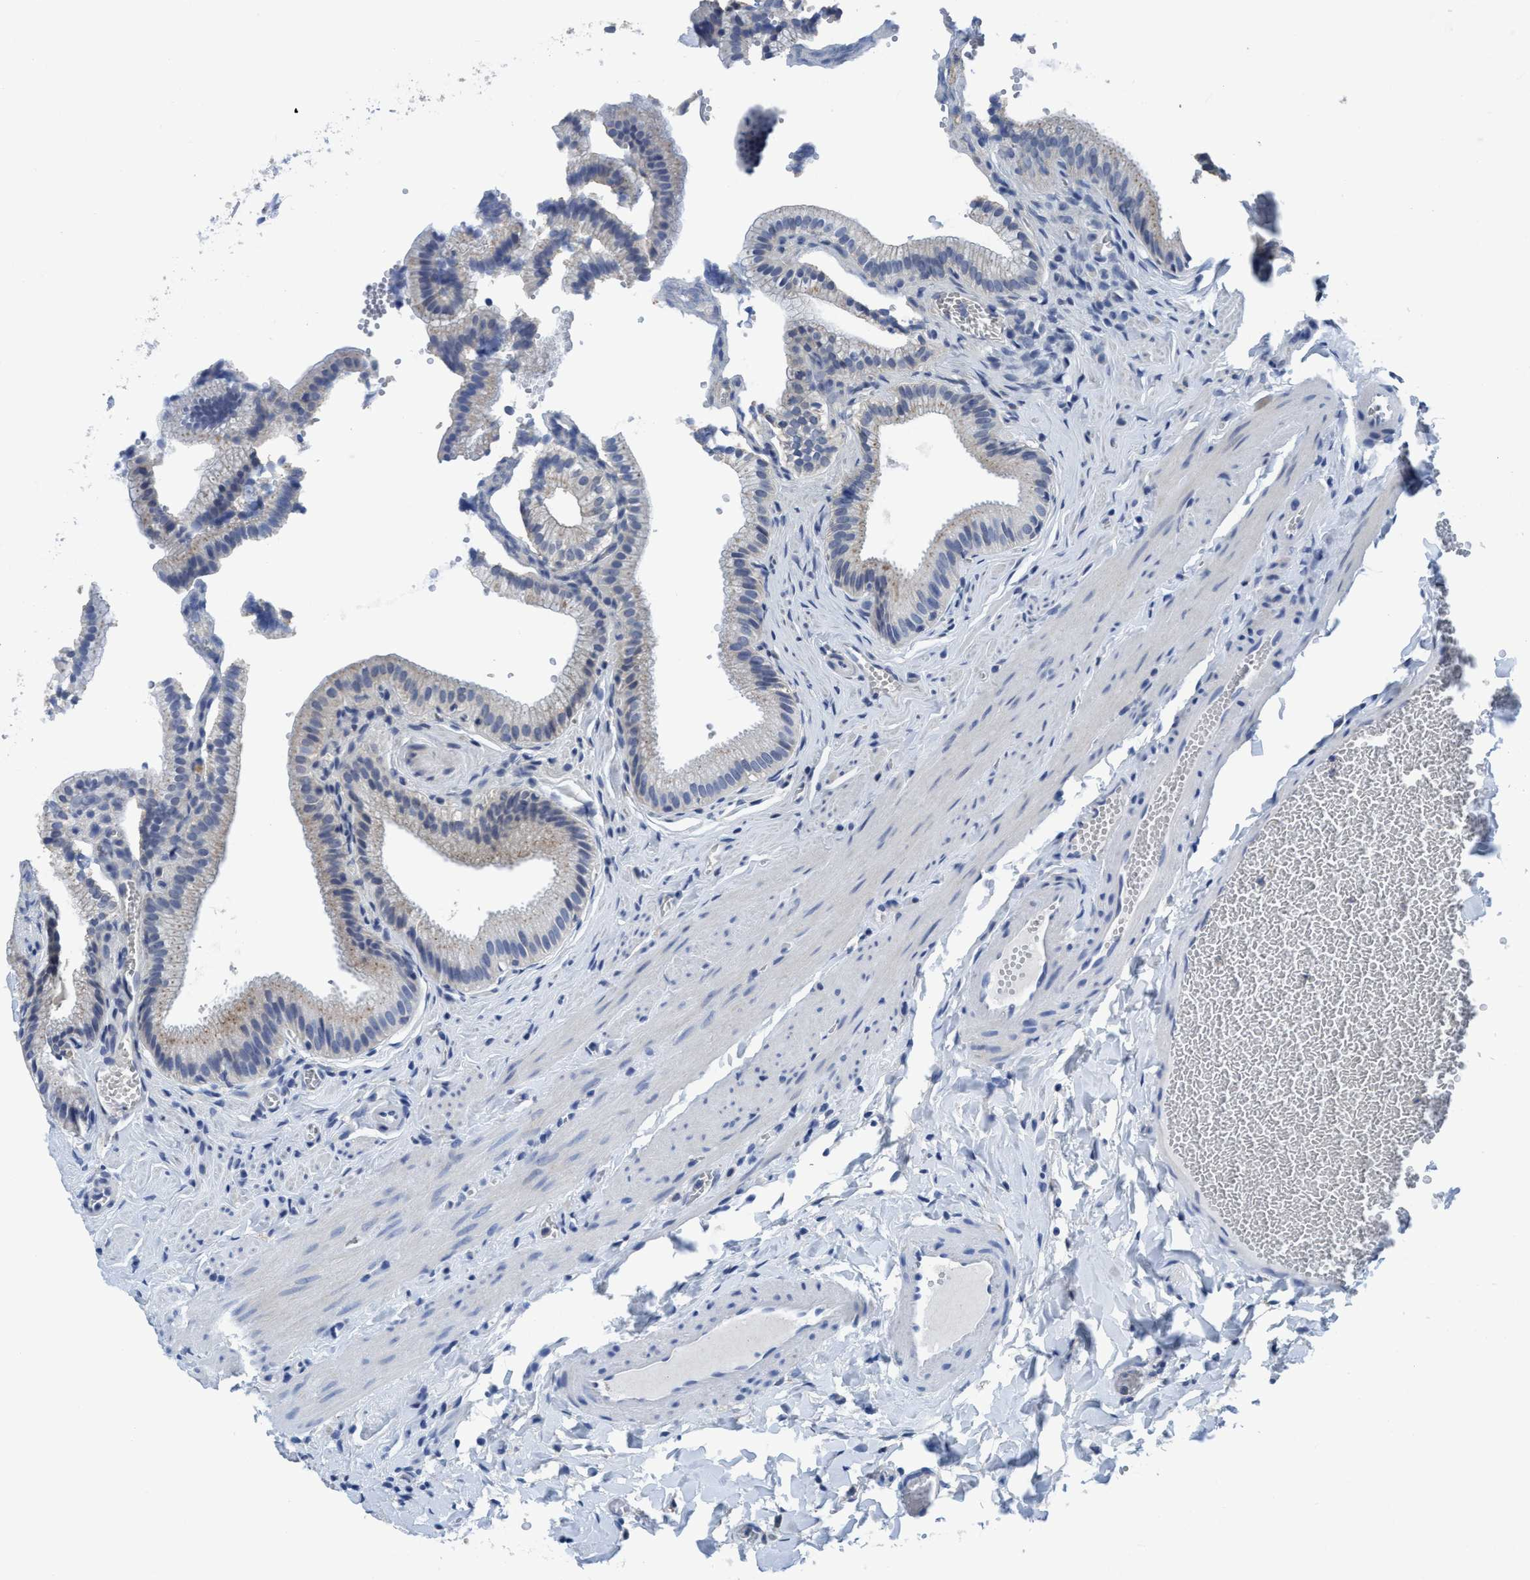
{"staining": {"intensity": "negative", "quantity": "none", "location": "none"}, "tissue": "gallbladder", "cell_type": "Glandular cells", "image_type": "normal", "snomed": [{"axis": "morphology", "description": "Normal tissue, NOS"}, {"axis": "topography", "description": "Gallbladder"}], "caption": "DAB immunohistochemical staining of unremarkable gallbladder demonstrates no significant staining in glandular cells. (DAB (3,3'-diaminobenzidine) immunohistochemistry with hematoxylin counter stain).", "gene": "DNAI1", "patient": {"sex": "male", "age": 38}}